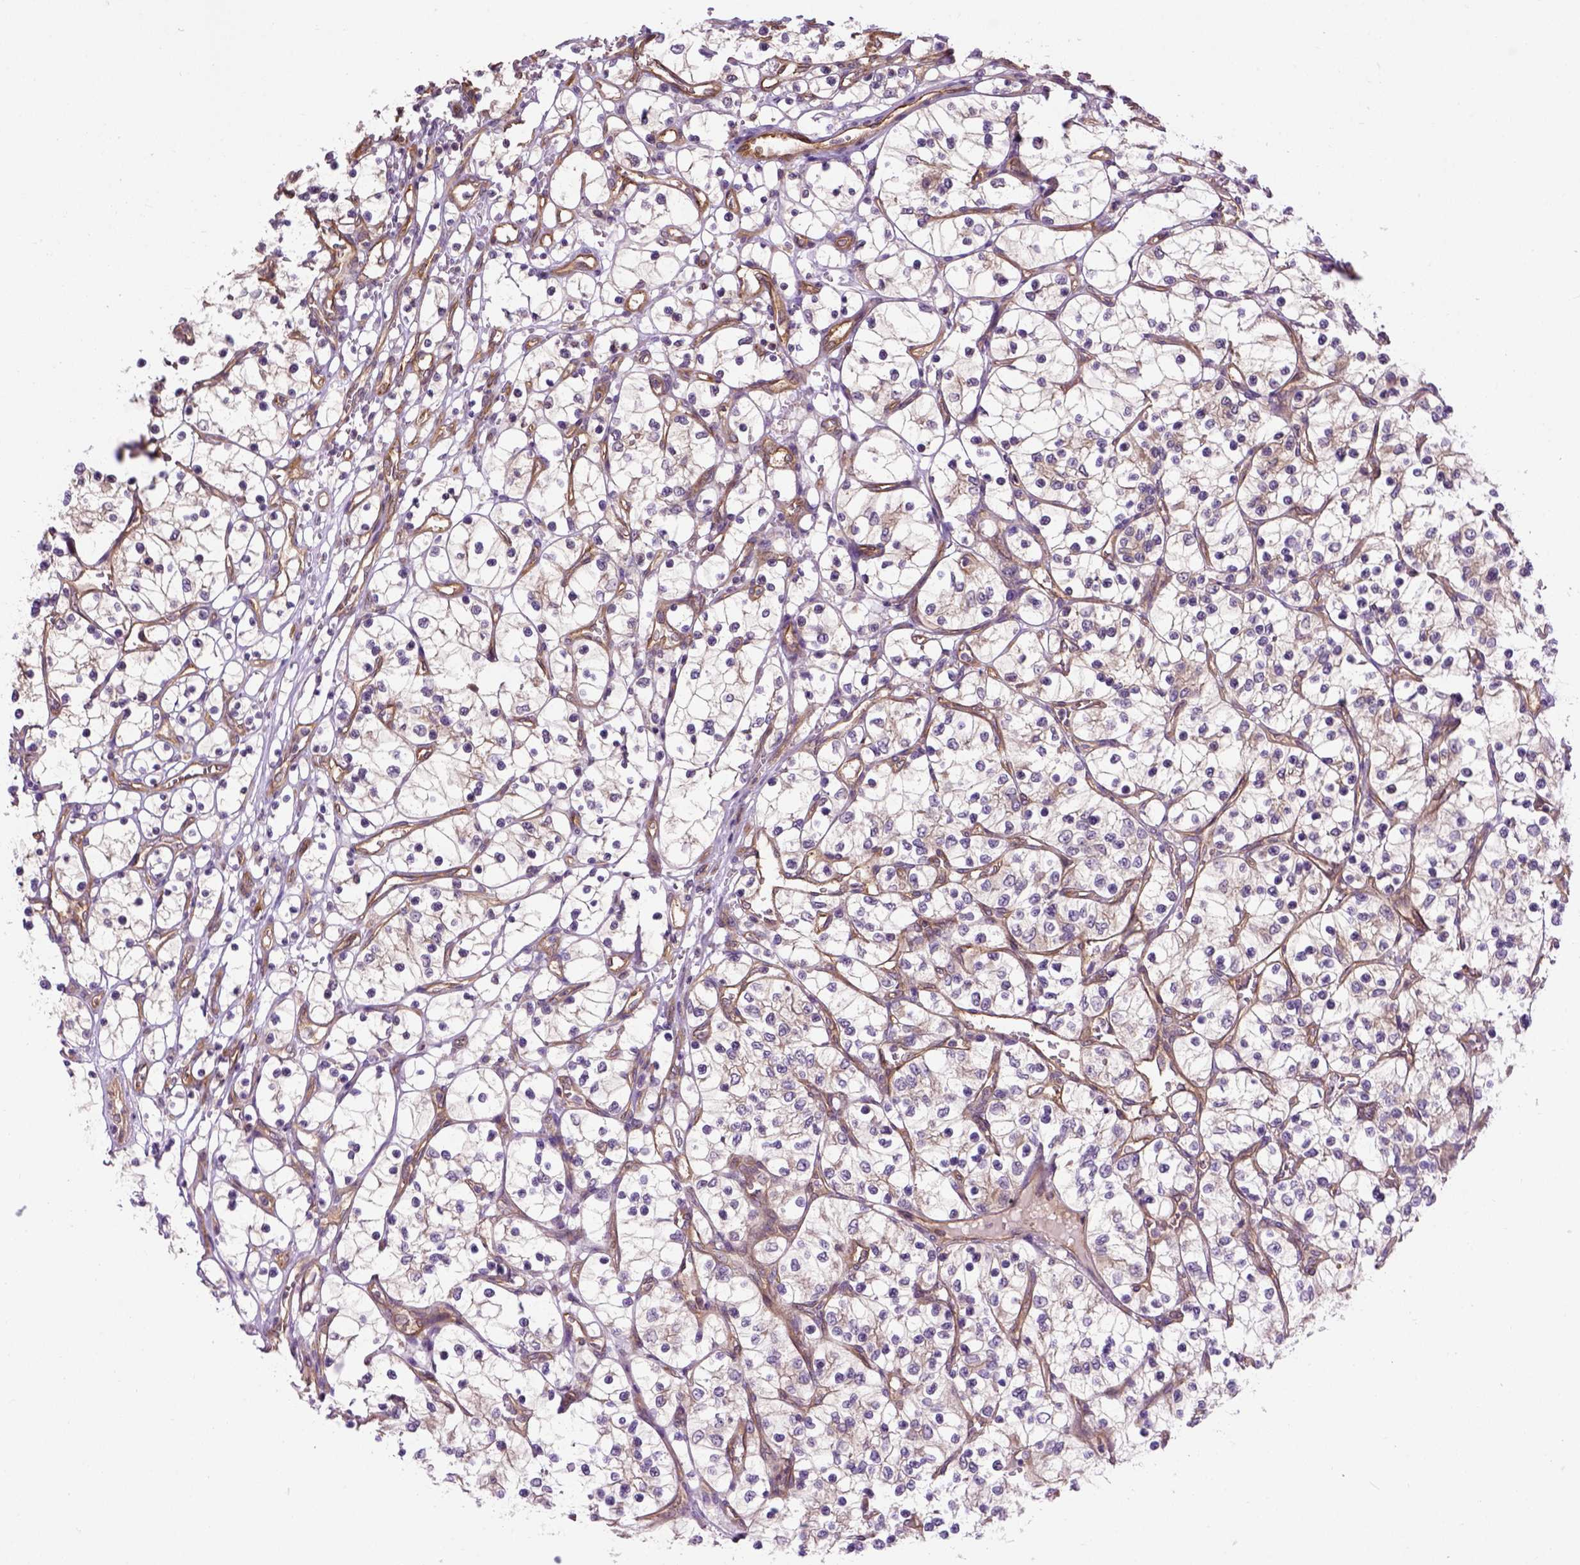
{"staining": {"intensity": "negative", "quantity": "none", "location": "none"}, "tissue": "renal cancer", "cell_type": "Tumor cells", "image_type": "cancer", "snomed": [{"axis": "morphology", "description": "Adenocarcinoma, NOS"}, {"axis": "topography", "description": "Kidney"}], "caption": "The histopathology image shows no significant staining in tumor cells of renal adenocarcinoma.", "gene": "CASKIN2", "patient": {"sex": "female", "age": 69}}